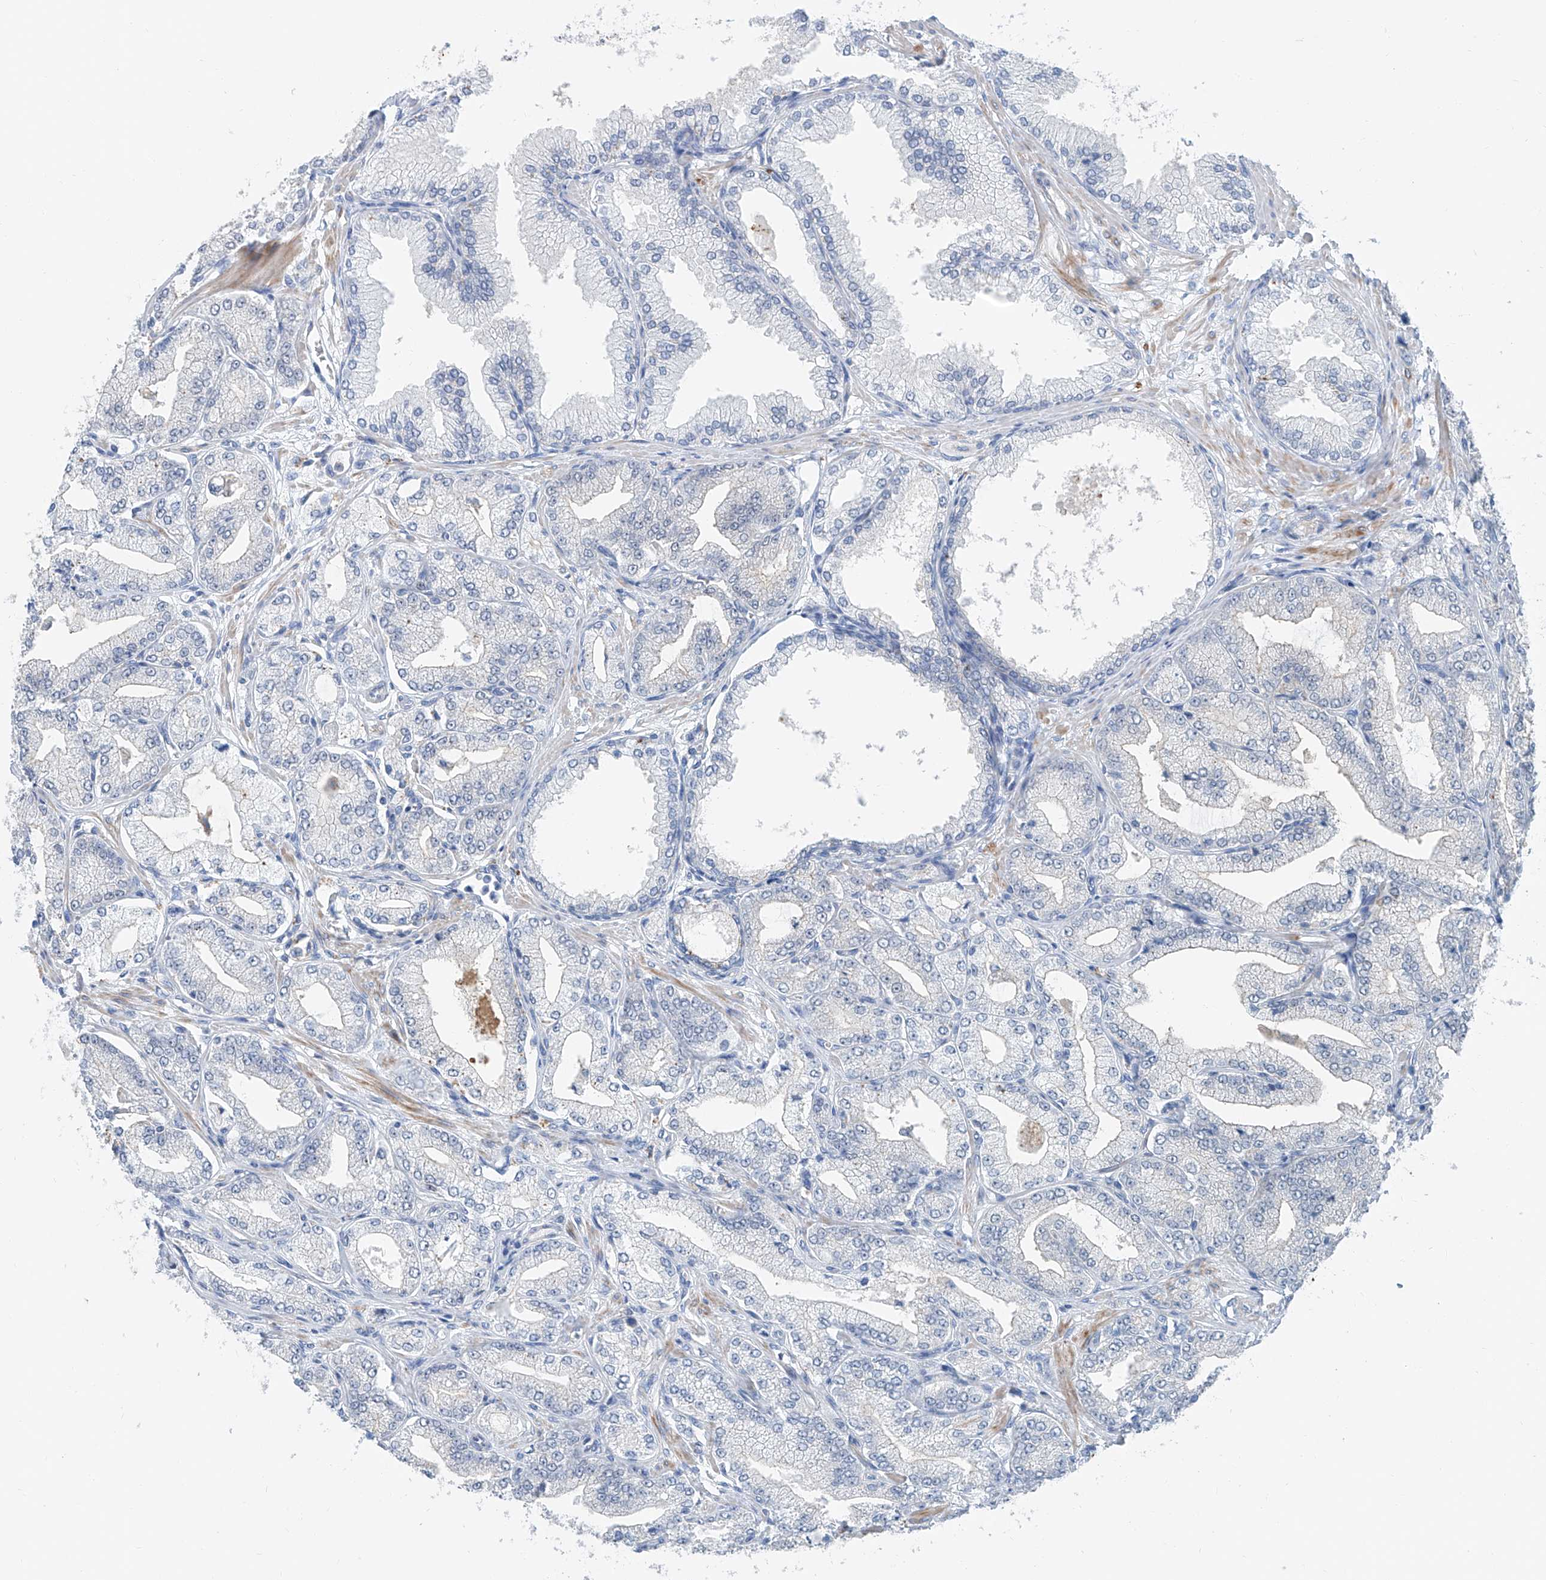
{"staining": {"intensity": "negative", "quantity": "none", "location": "none"}, "tissue": "prostate cancer", "cell_type": "Tumor cells", "image_type": "cancer", "snomed": [{"axis": "morphology", "description": "Adenocarcinoma, Low grade"}, {"axis": "topography", "description": "Prostate"}], "caption": "An immunohistochemistry micrograph of prostate cancer is shown. There is no staining in tumor cells of prostate cancer.", "gene": "ANKRD34A", "patient": {"sex": "male", "age": 63}}